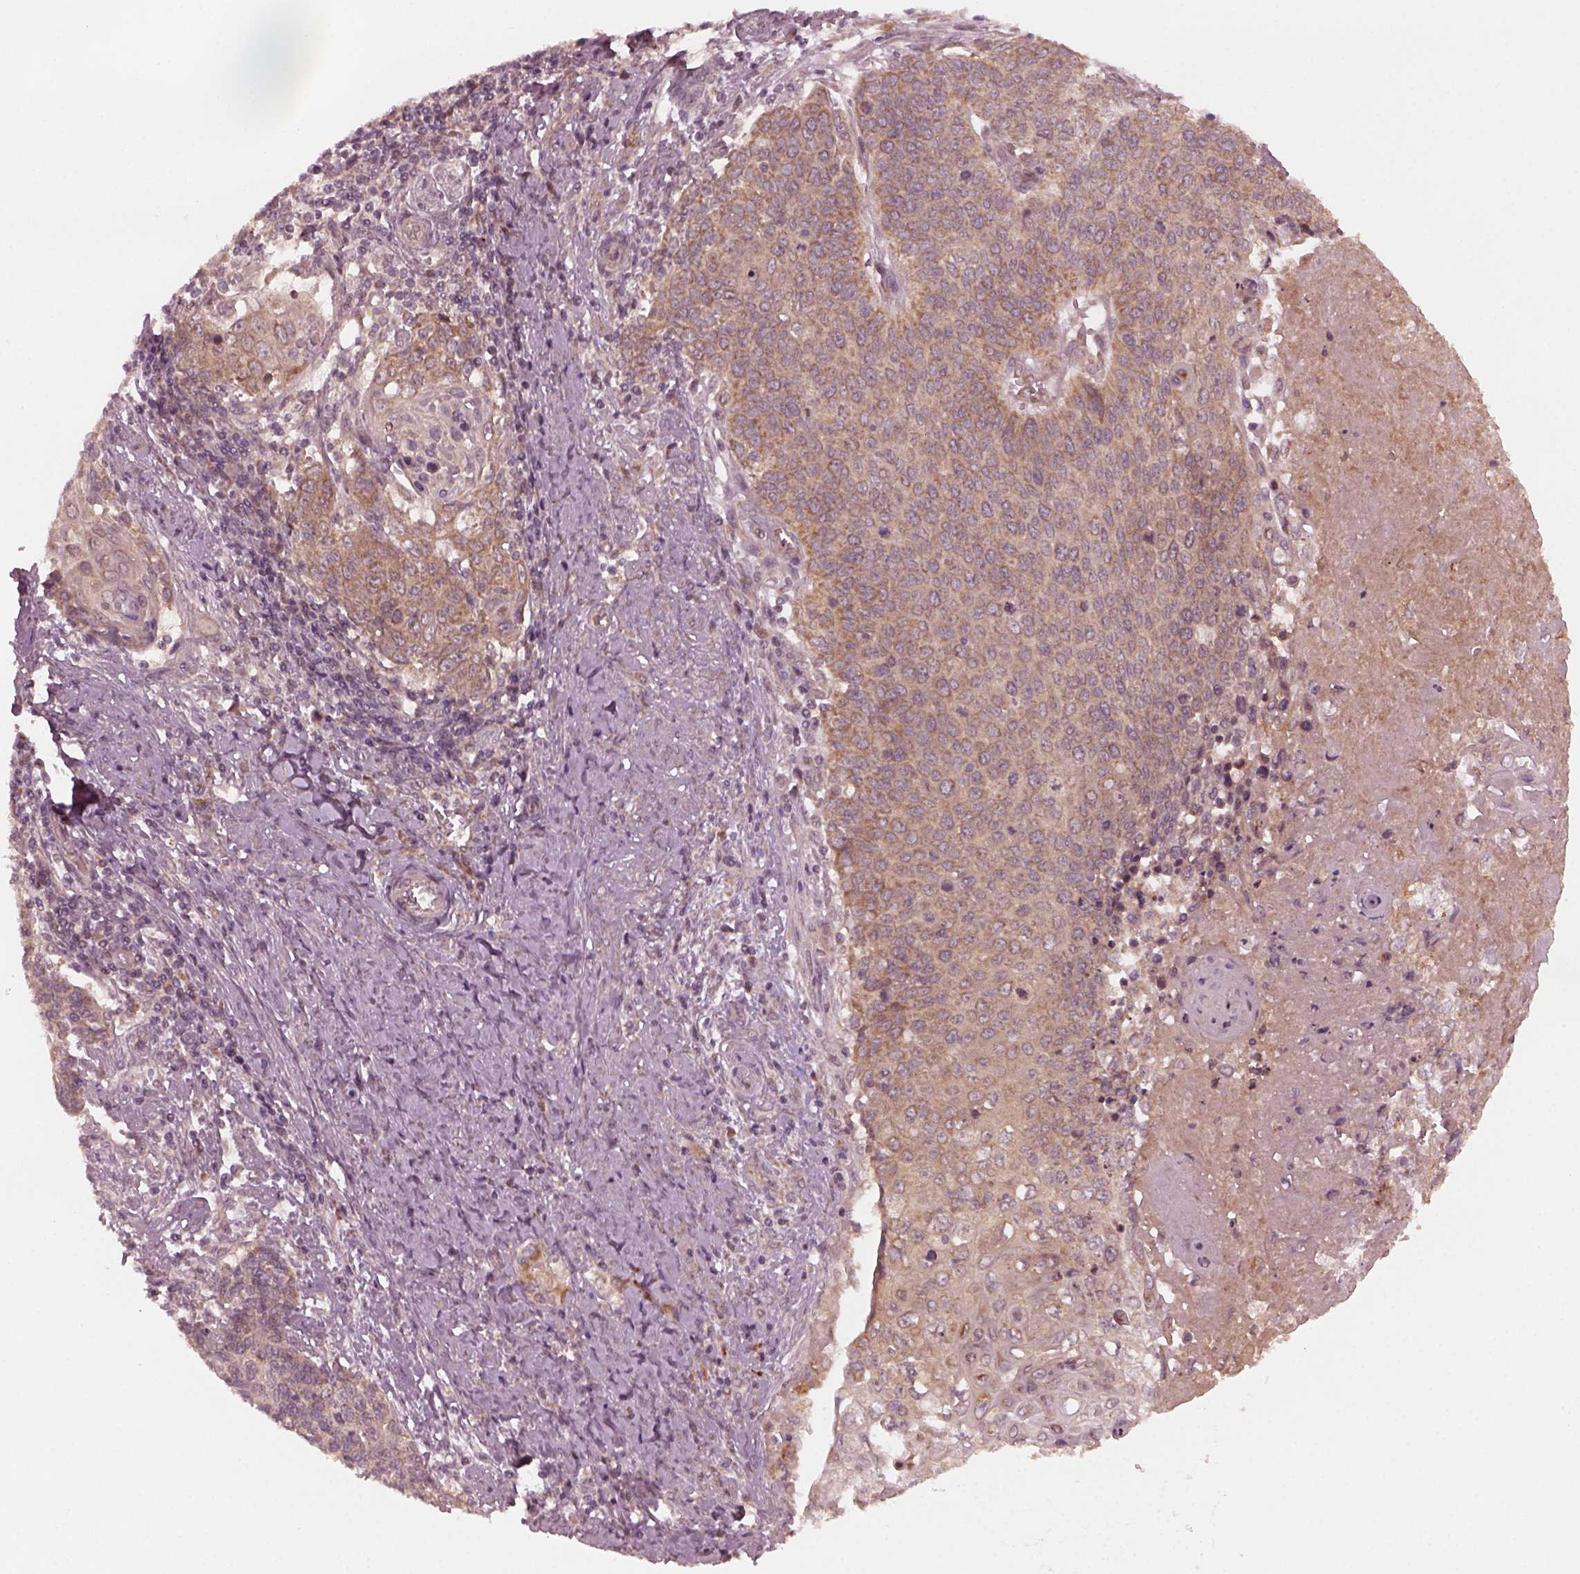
{"staining": {"intensity": "weak", "quantity": "25%-75%", "location": "cytoplasmic/membranous"}, "tissue": "cervical cancer", "cell_type": "Tumor cells", "image_type": "cancer", "snomed": [{"axis": "morphology", "description": "Squamous cell carcinoma, NOS"}, {"axis": "topography", "description": "Cervix"}], "caption": "The micrograph reveals staining of squamous cell carcinoma (cervical), revealing weak cytoplasmic/membranous protein expression (brown color) within tumor cells.", "gene": "FAF2", "patient": {"sex": "female", "age": 39}}